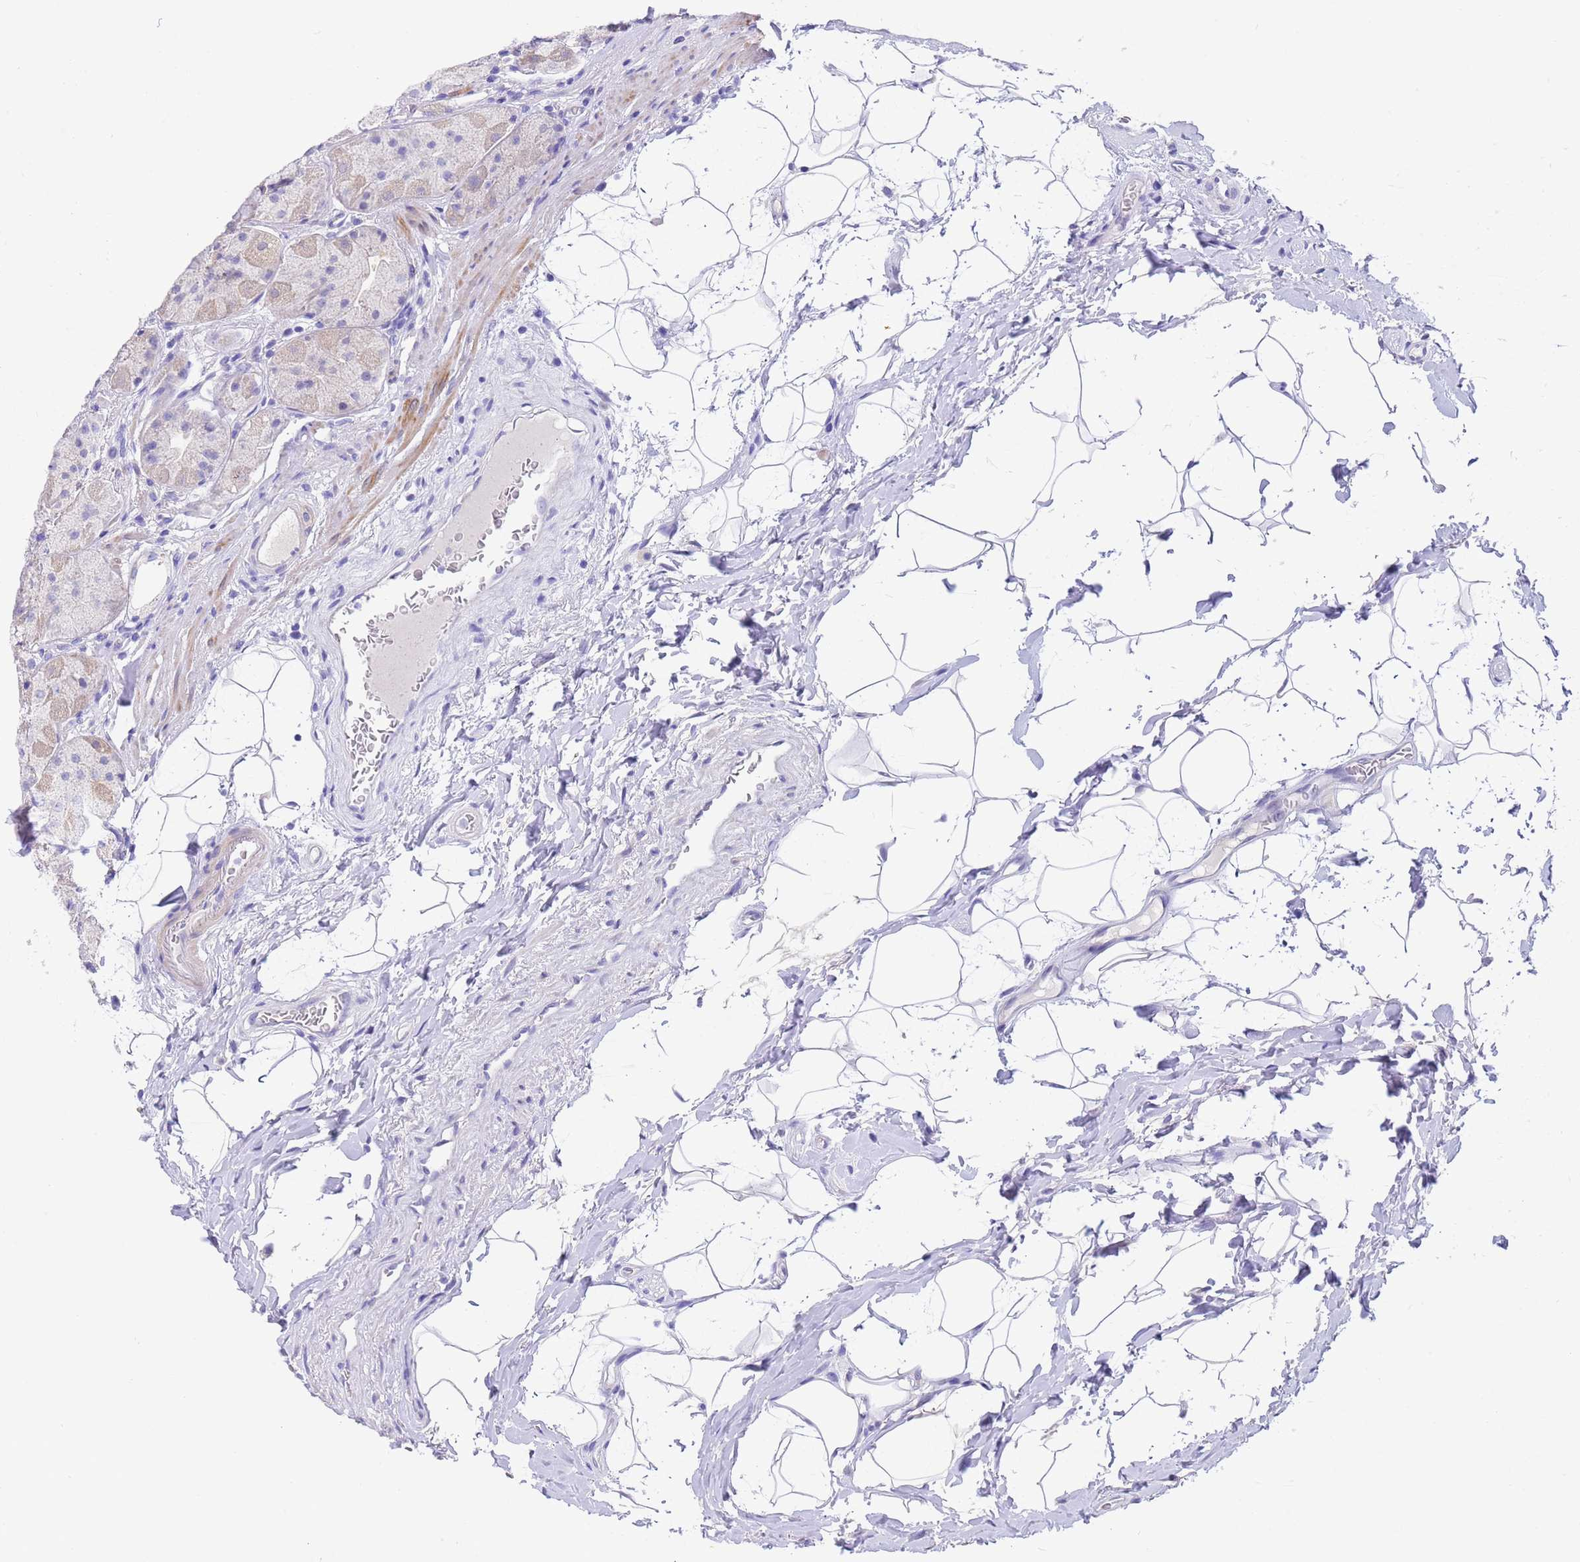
{"staining": {"intensity": "negative", "quantity": "none", "location": "none"}, "tissue": "stomach", "cell_type": "Glandular cells", "image_type": "normal", "snomed": [{"axis": "morphology", "description": "Normal tissue, NOS"}, {"axis": "topography", "description": "Stomach"}], "caption": "The immunohistochemistry (IHC) image has no significant staining in glandular cells of stomach. (DAB IHC, high magnification).", "gene": "USP38", "patient": {"sex": "male", "age": 57}}